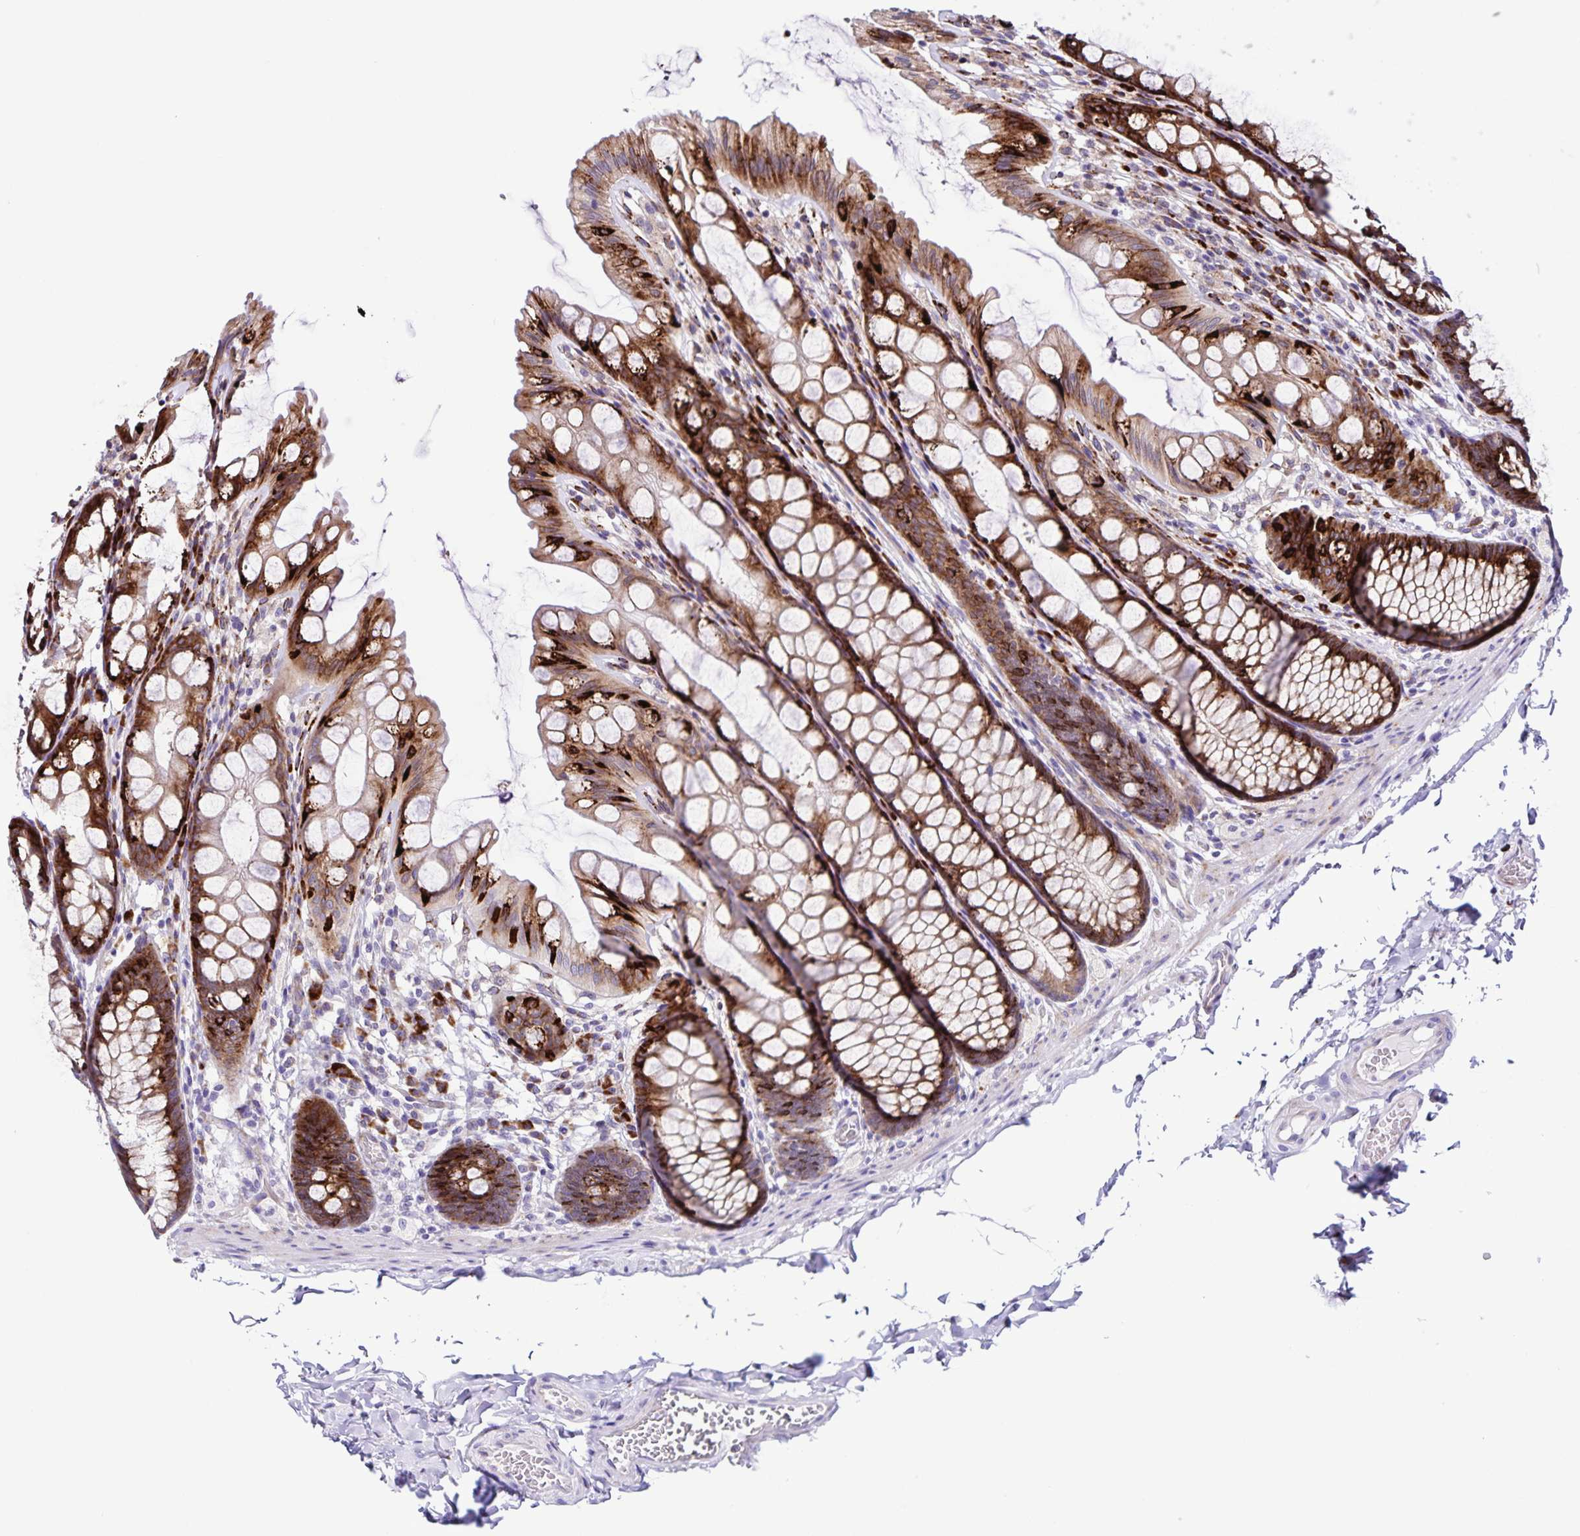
{"staining": {"intensity": "negative", "quantity": "none", "location": "none"}, "tissue": "colon", "cell_type": "Endothelial cells", "image_type": "normal", "snomed": [{"axis": "morphology", "description": "Normal tissue, NOS"}, {"axis": "topography", "description": "Colon"}], "caption": "This is an immunohistochemistry micrograph of normal colon. There is no positivity in endothelial cells.", "gene": "OSBPL5", "patient": {"sex": "male", "age": 47}}